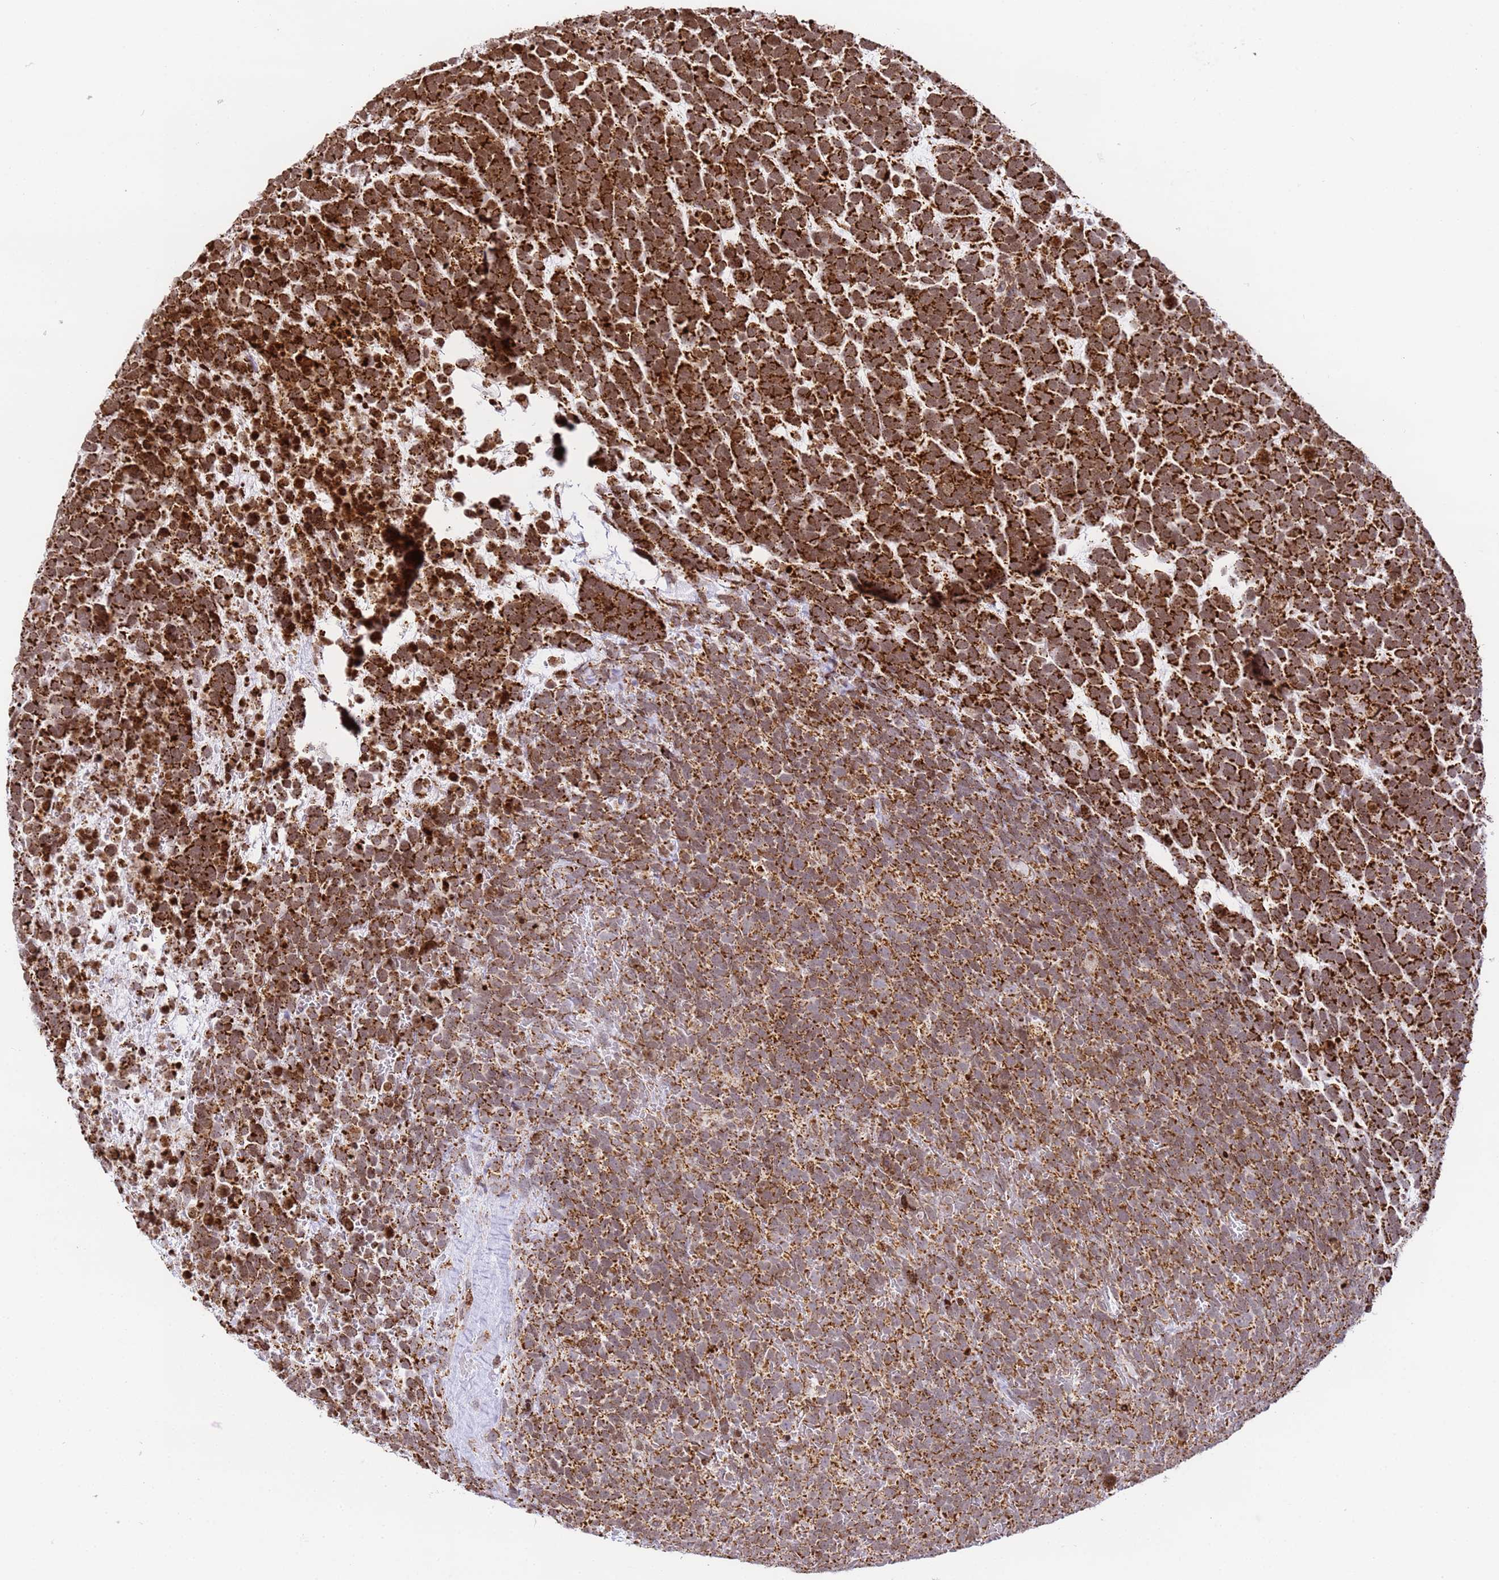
{"staining": {"intensity": "strong", "quantity": ">75%", "location": "cytoplasmic/membranous"}, "tissue": "urothelial cancer", "cell_type": "Tumor cells", "image_type": "cancer", "snomed": [{"axis": "morphology", "description": "Urothelial carcinoma, High grade"}, {"axis": "topography", "description": "Urinary bladder"}], "caption": "This is a photomicrograph of IHC staining of urothelial cancer, which shows strong staining in the cytoplasmic/membranous of tumor cells.", "gene": "HSPE1", "patient": {"sex": "female", "age": 82}}